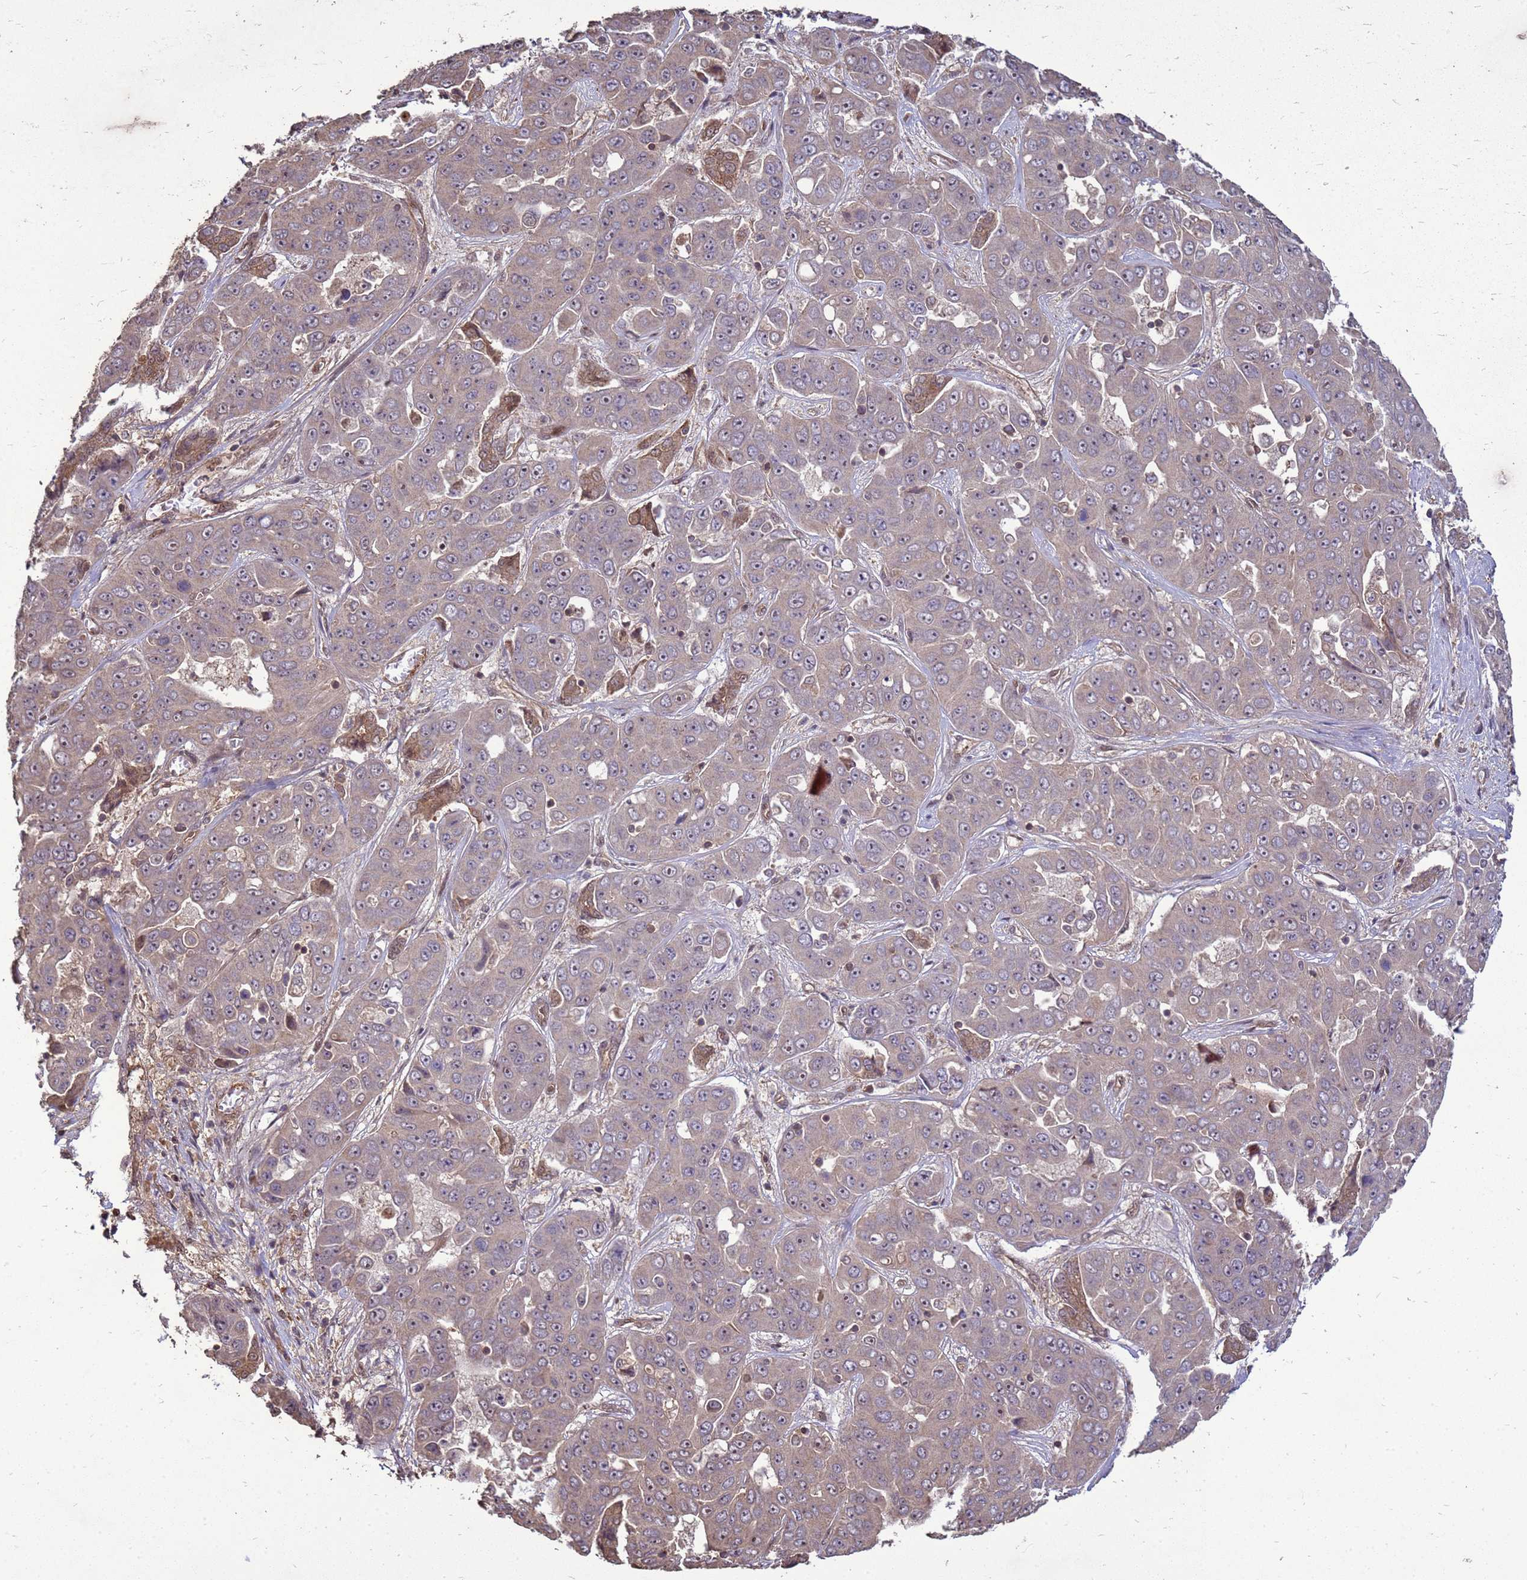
{"staining": {"intensity": "weak", "quantity": "<25%", "location": "cytoplasmic/membranous"}, "tissue": "liver cancer", "cell_type": "Tumor cells", "image_type": "cancer", "snomed": [{"axis": "morphology", "description": "Cholangiocarcinoma"}, {"axis": "topography", "description": "Liver"}], "caption": "An immunohistochemistry image of cholangiocarcinoma (liver) is shown. There is no staining in tumor cells of cholangiocarcinoma (liver).", "gene": "CRBN", "patient": {"sex": "female", "age": 52}}